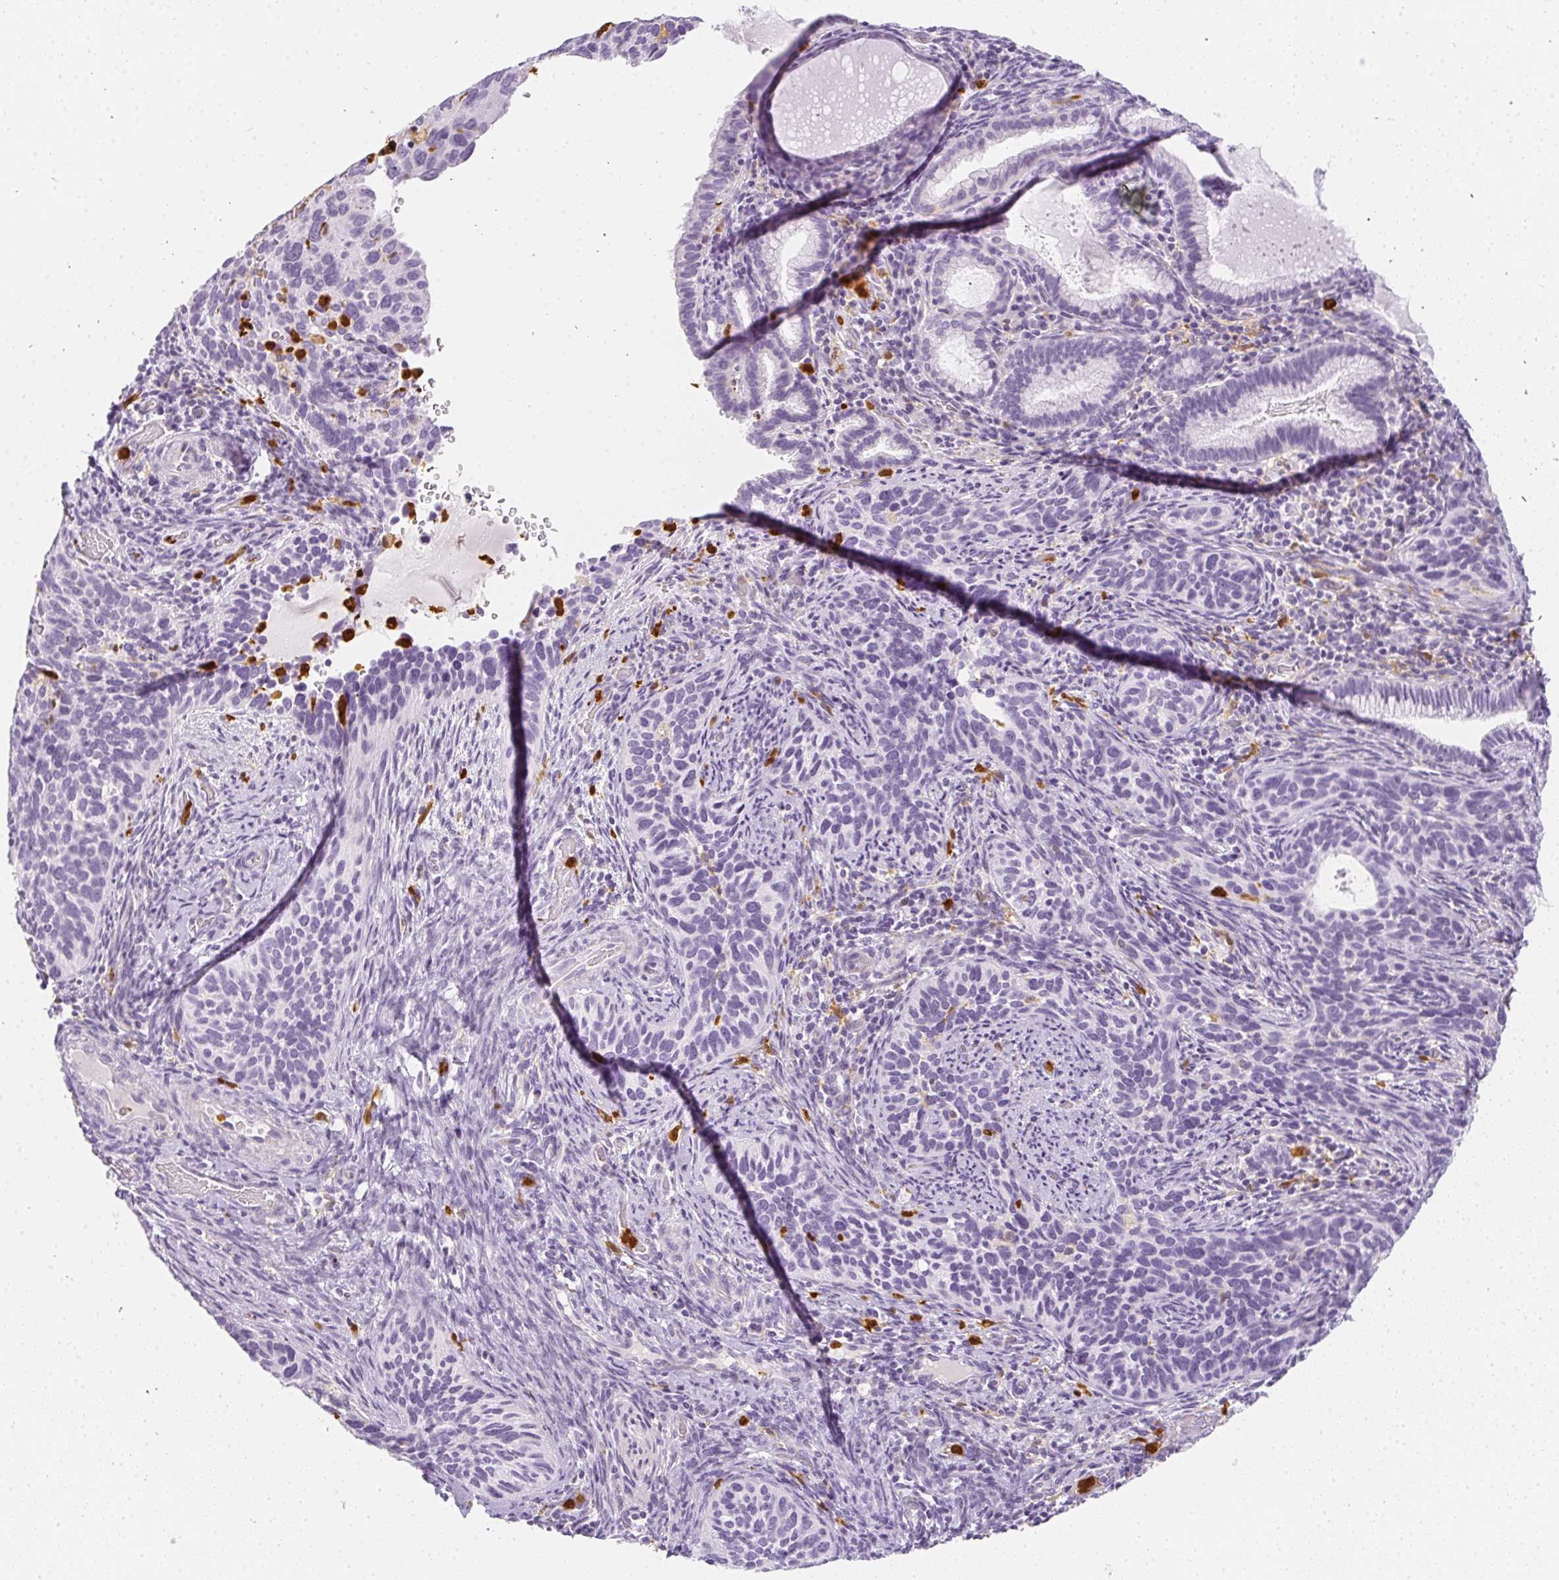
{"staining": {"intensity": "negative", "quantity": "none", "location": "none"}, "tissue": "cervical cancer", "cell_type": "Tumor cells", "image_type": "cancer", "snomed": [{"axis": "morphology", "description": "Squamous cell carcinoma, NOS"}, {"axis": "topography", "description": "Cervix"}], "caption": "High power microscopy image of an immunohistochemistry image of cervical squamous cell carcinoma, revealing no significant positivity in tumor cells.", "gene": "HK3", "patient": {"sex": "female", "age": 51}}